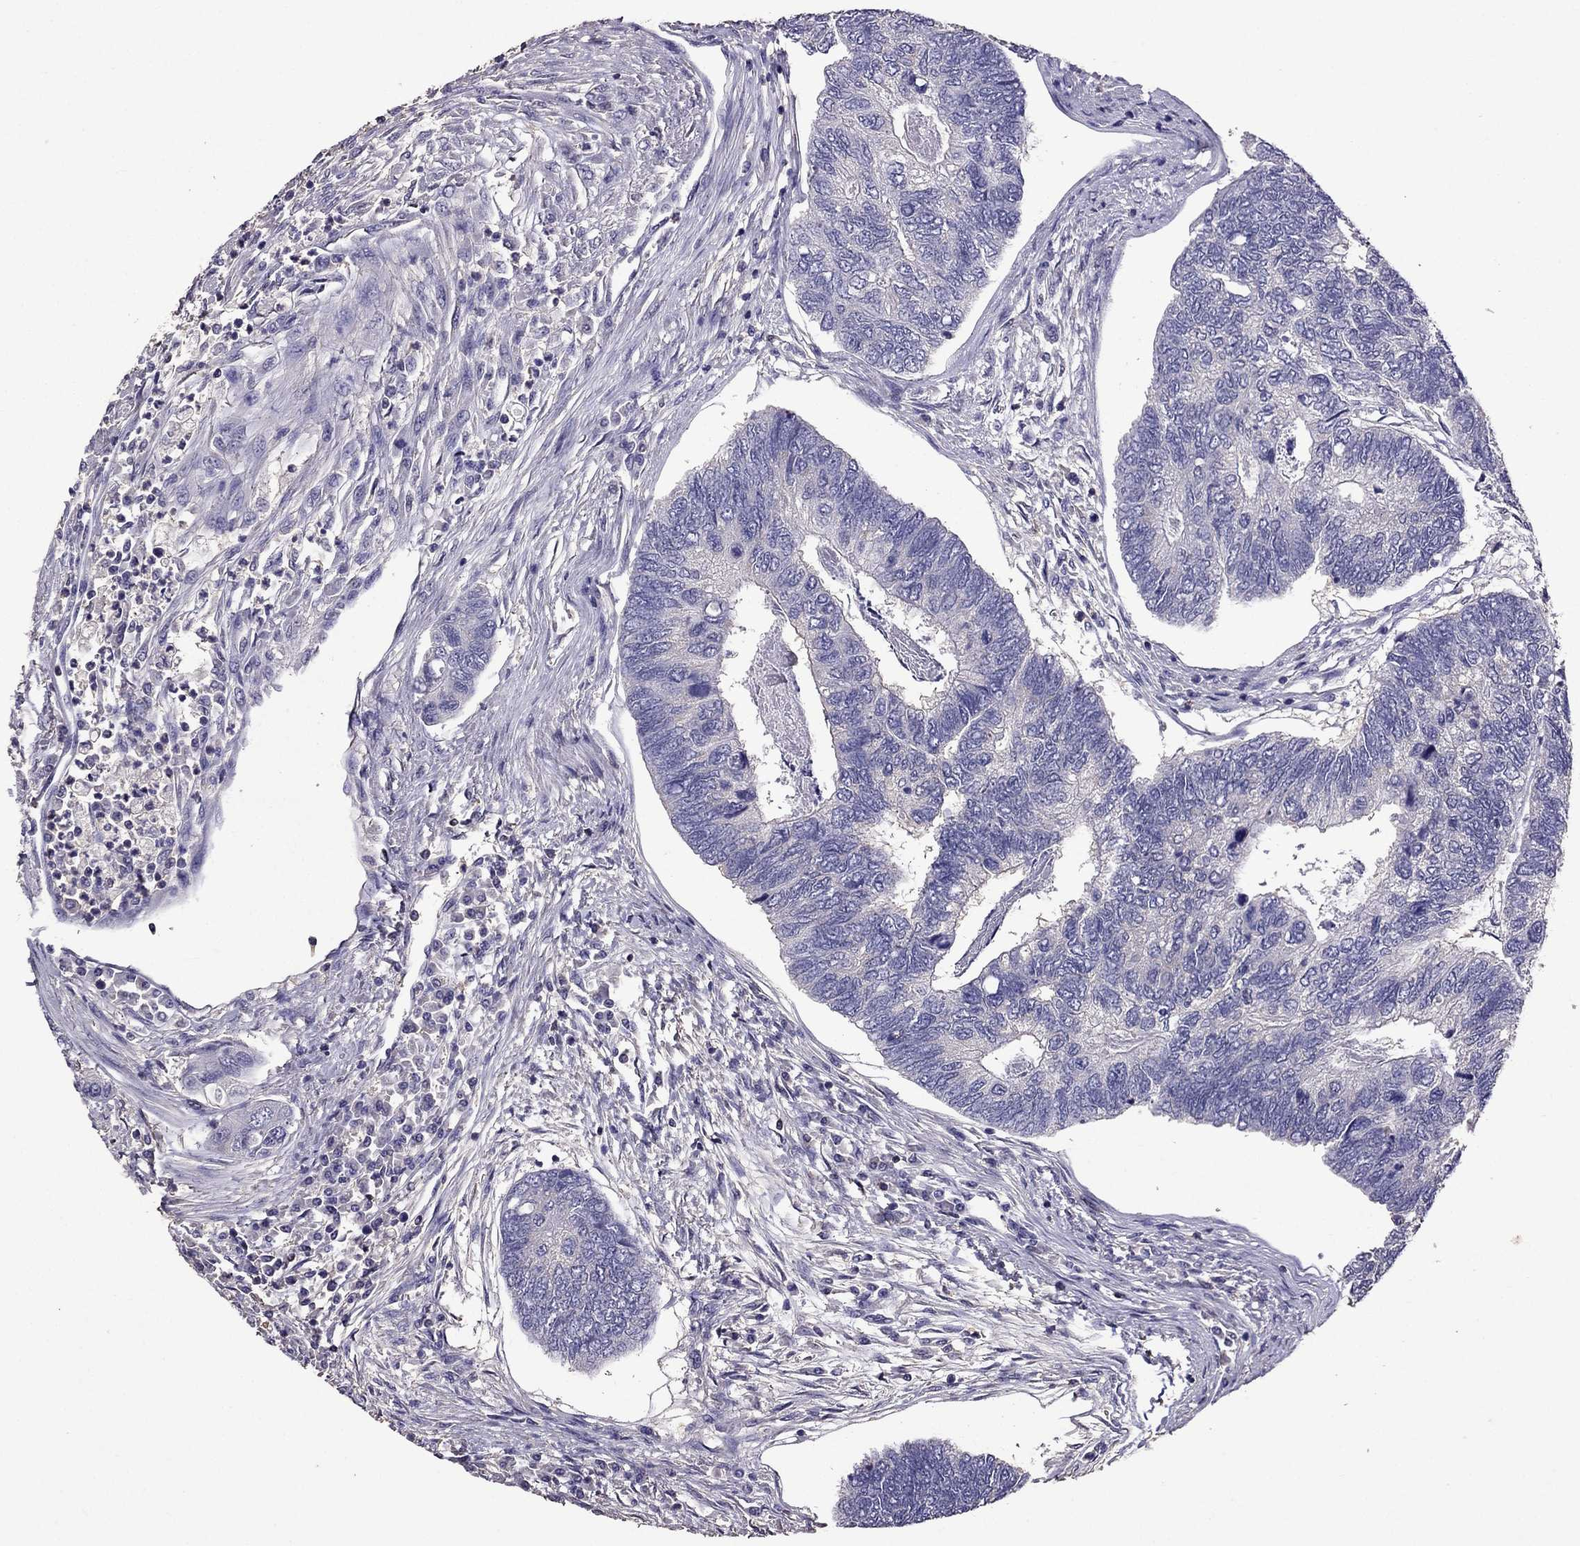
{"staining": {"intensity": "negative", "quantity": "none", "location": "none"}, "tissue": "colorectal cancer", "cell_type": "Tumor cells", "image_type": "cancer", "snomed": [{"axis": "morphology", "description": "Adenocarcinoma, NOS"}, {"axis": "topography", "description": "Colon"}], "caption": "Immunohistochemistry of colorectal cancer (adenocarcinoma) demonstrates no positivity in tumor cells. (DAB immunohistochemistry (IHC) visualized using brightfield microscopy, high magnification).", "gene": "NKX3-1", "patient": {"sex": "female", "age": 67}}